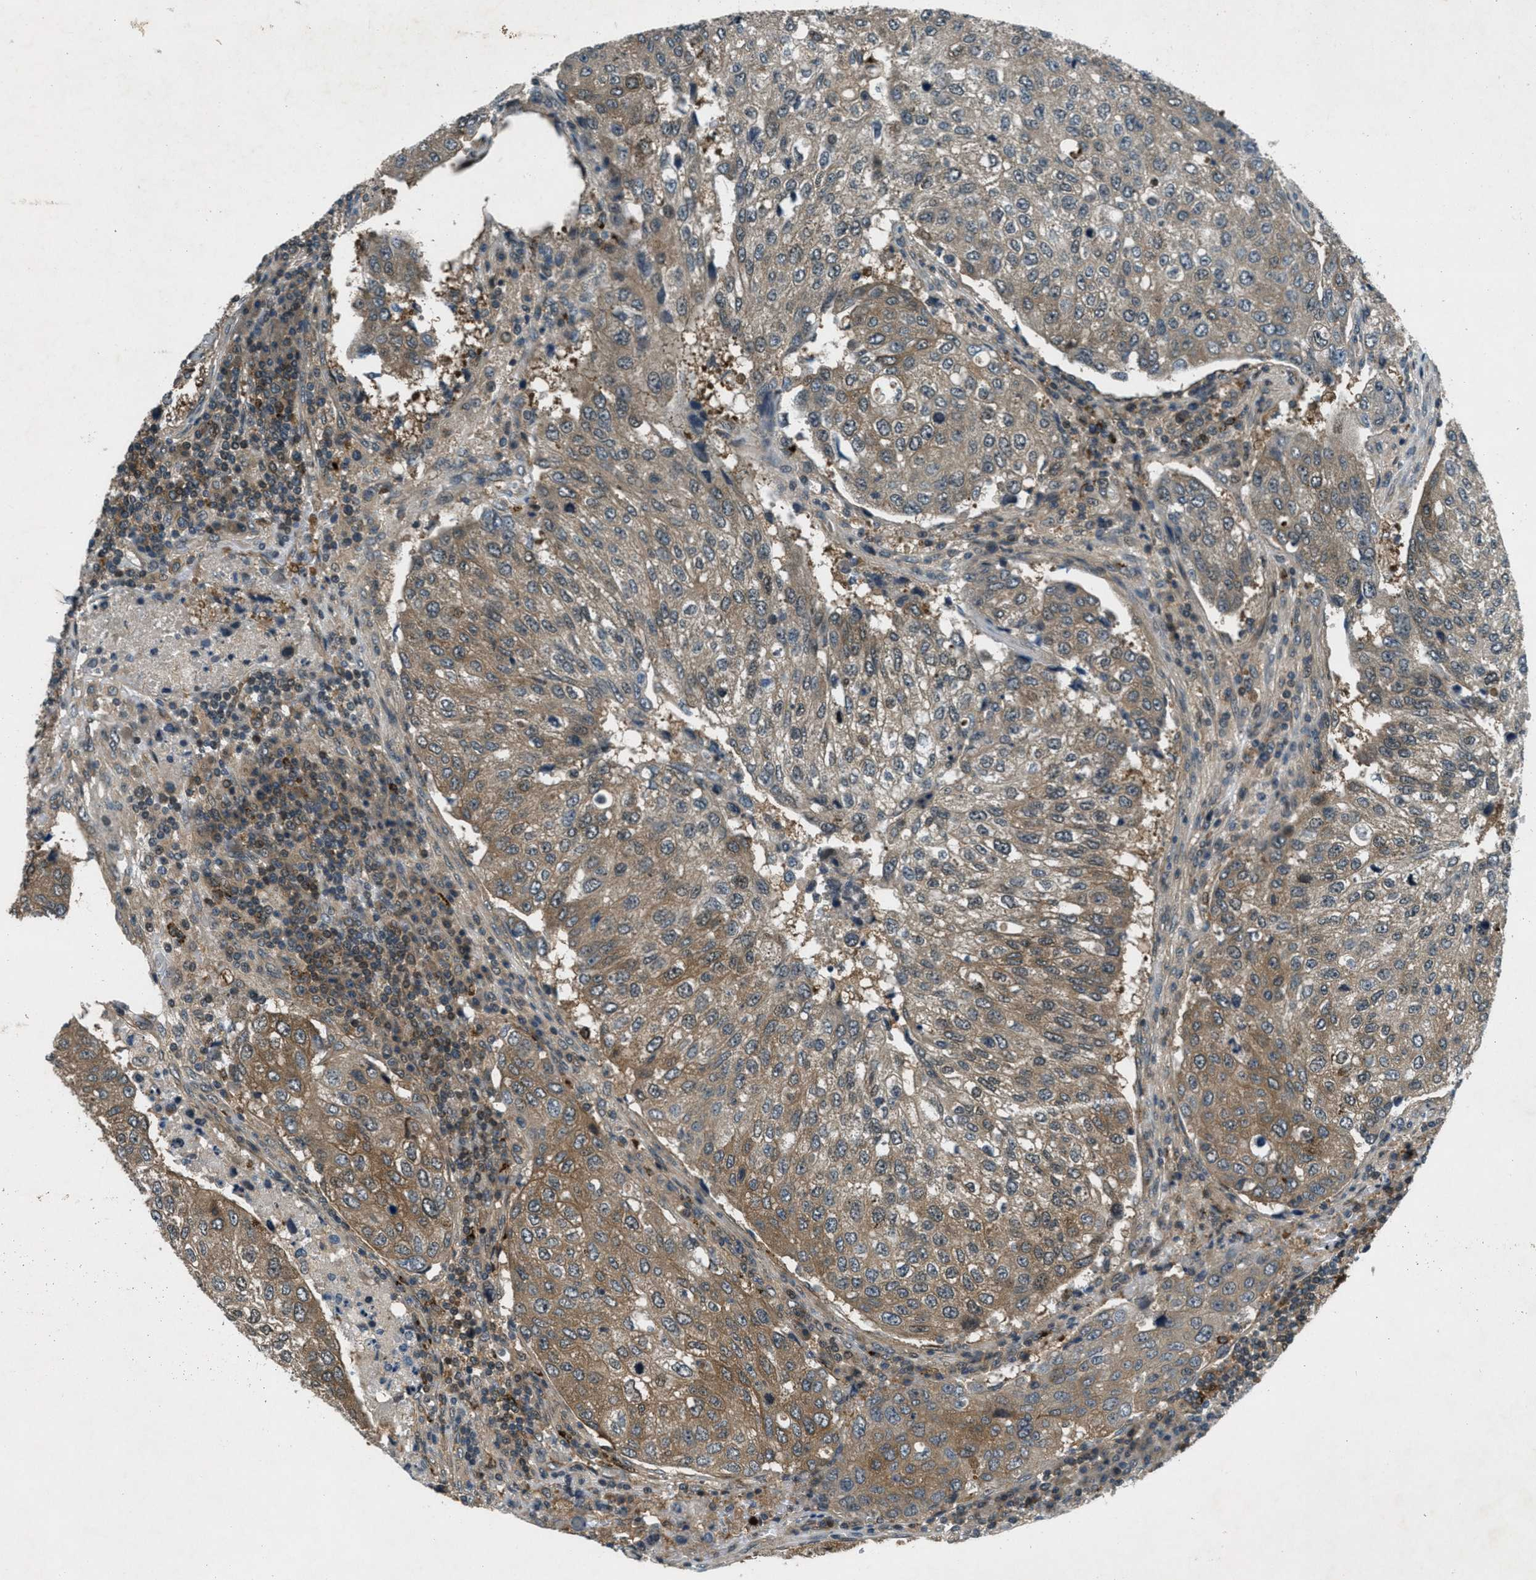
{"staining": {"intensity": "moderate", "quantity": ">75%", "location": "cytoplasmic/membranous"}, "tissue": "urothelial cancer", "cell_type": "Tumor cells", "image_type": "cancer", "snomed": [{"axis": "morphology", "description": "Urothelial carcinoma, High grade"}, {"axis": "topography", "description": "Lymph node"}, {"axis": "topography", "description": "Urinary bladder"}], "caption": "Urothelial cancer stained with IHC displays moderate cytoplasmic/membranous positivity in approximately >75% of tumor cells.", "gene": "EPSTI1", "patient": {"sex": "male", "age": 51}}